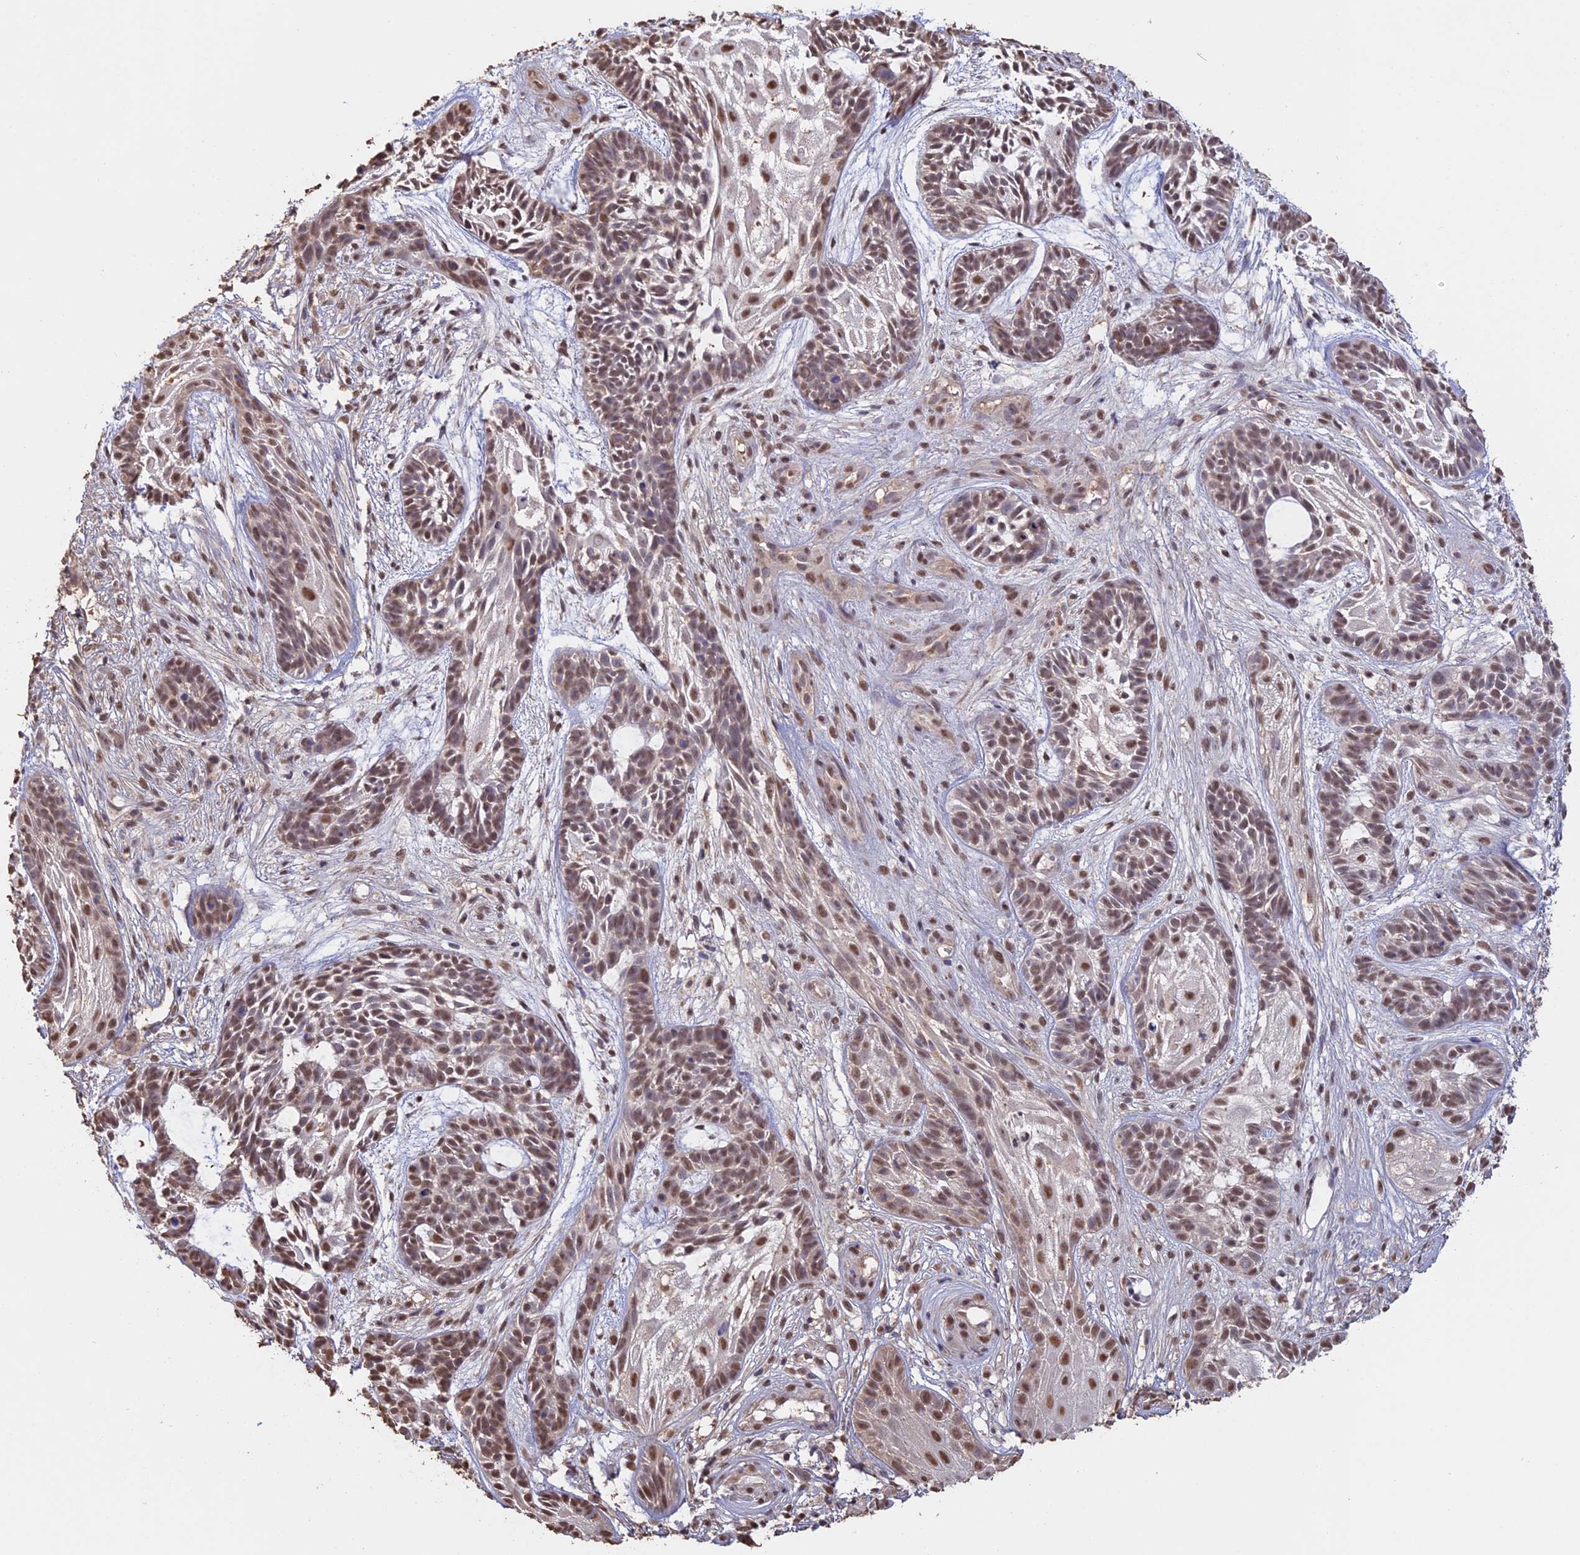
{"staining": {"intensity": "moderate", "quantity": ">75%", "location": "nuclear"}, "tissue": "skin cancer", "cell_type": "Tumor cells", "image_type": "cancer", "snomed": [{"axis": "morphology", "description": "Basal cell carcinoma"}, {"axis": "topography", "description": "Skin"}], "caption": "Protein staining of skin cancer (basal cell carcinoma) tissue exhibits moderate nuclear staining in approximately >75% of tumor cells. (brown staining indicates protein expression, while blue staining denotes nuclei).", "gene": "PSMC6", "patient": {"sex": "male", "age": 89}}